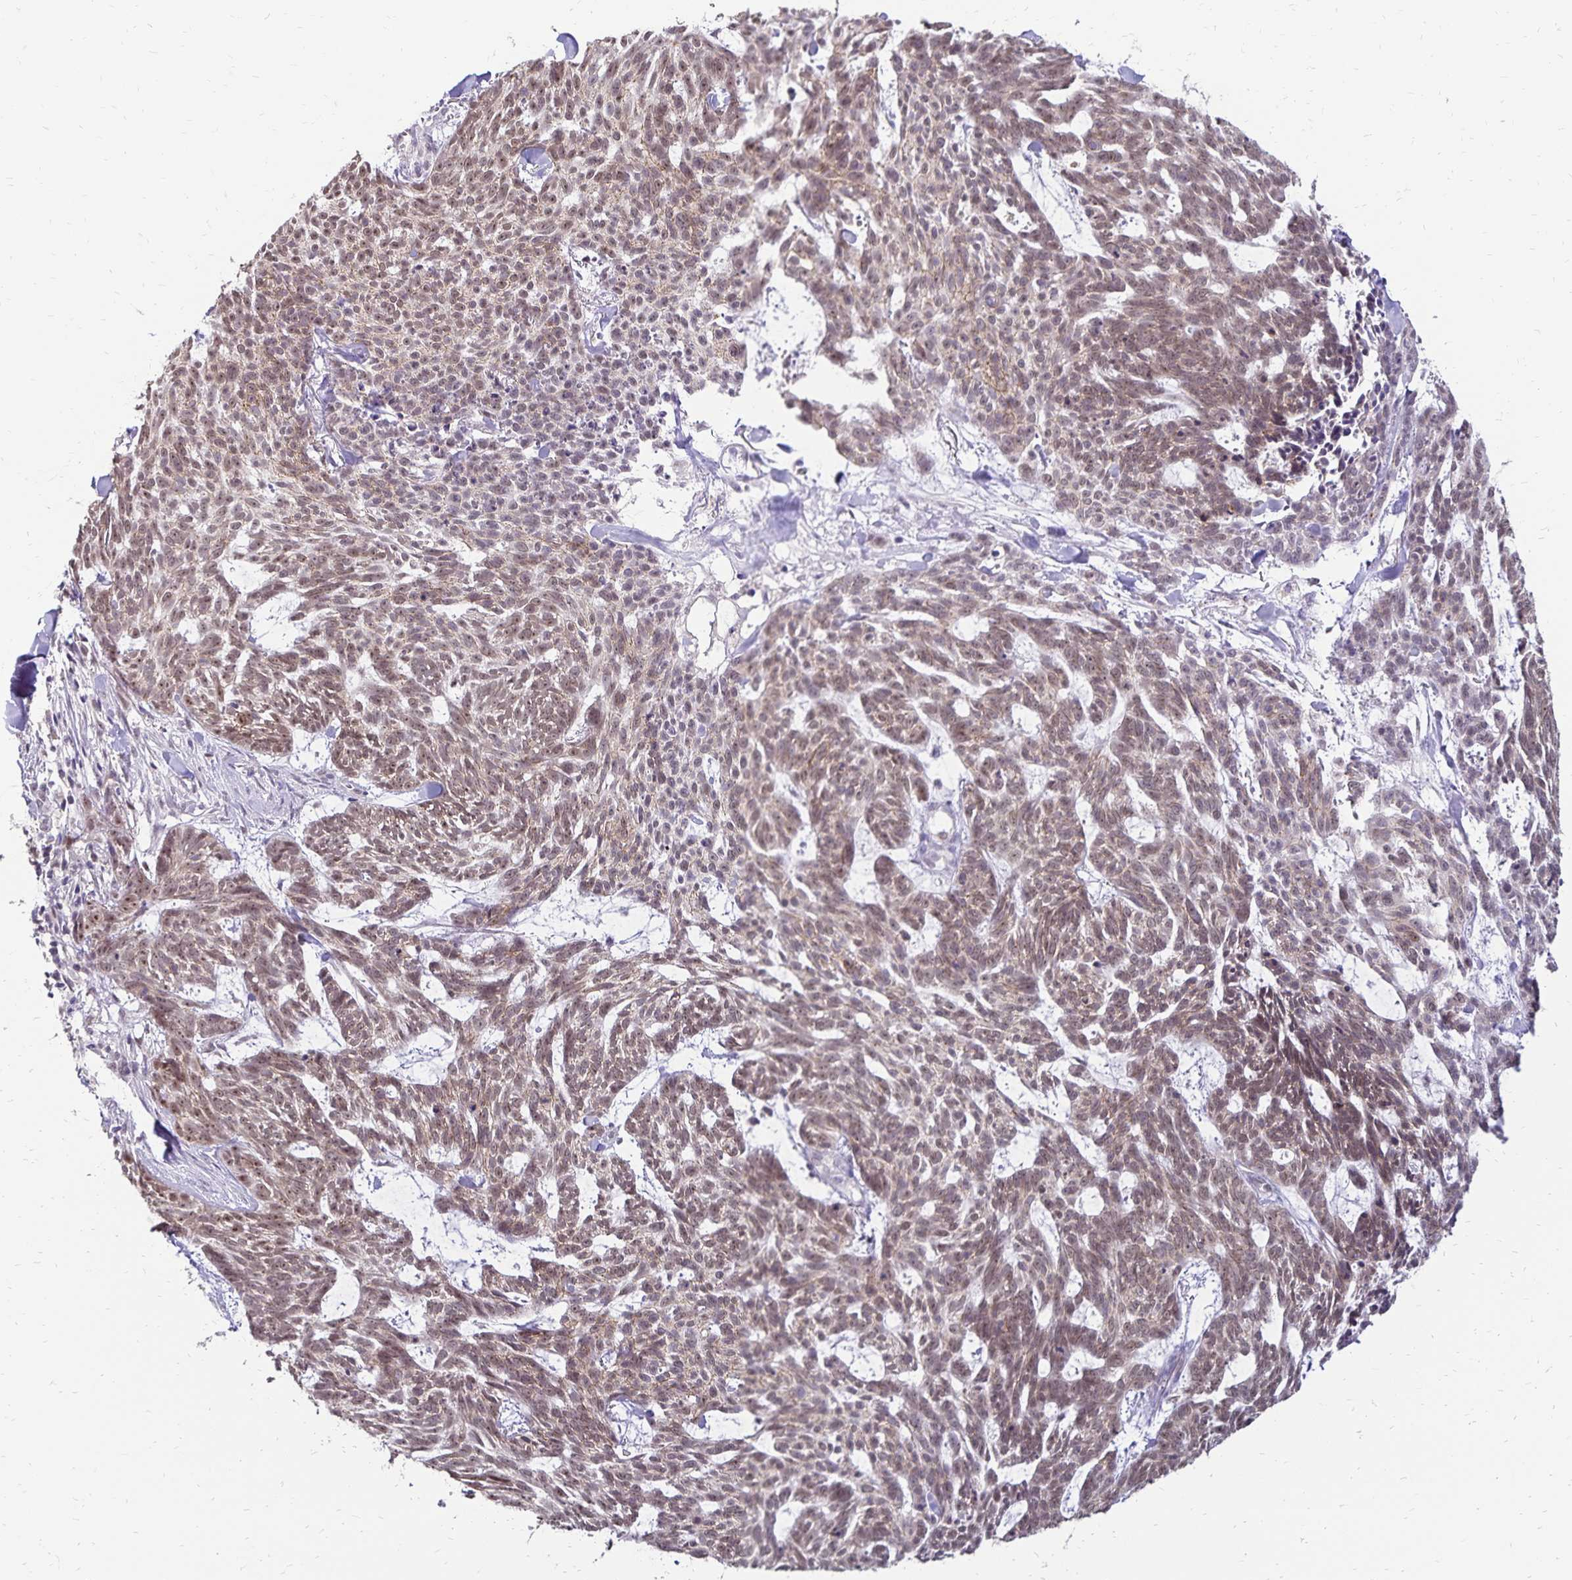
{"staining": {"intensity": "weak", "quantity": ">75%", "location": "cytoplasmic/membranous,nuclear"}, "tissue": "skin cancer", "cell_type": "Tumor cells", "image_type": "cancer", "snomed": [{"axis": "morphology", "description": "Basal cell carcinoma"}, {"axis": "topography", "description": "Skin"}], "caption": "Tumor cells show low levels of weak cytoplasmic/membranous and nuclear expression in approximately >75% of cells in human skin basal cell carcinoma.", "gene": "POLB", "patient": {"sex": "female", "age": 93}}